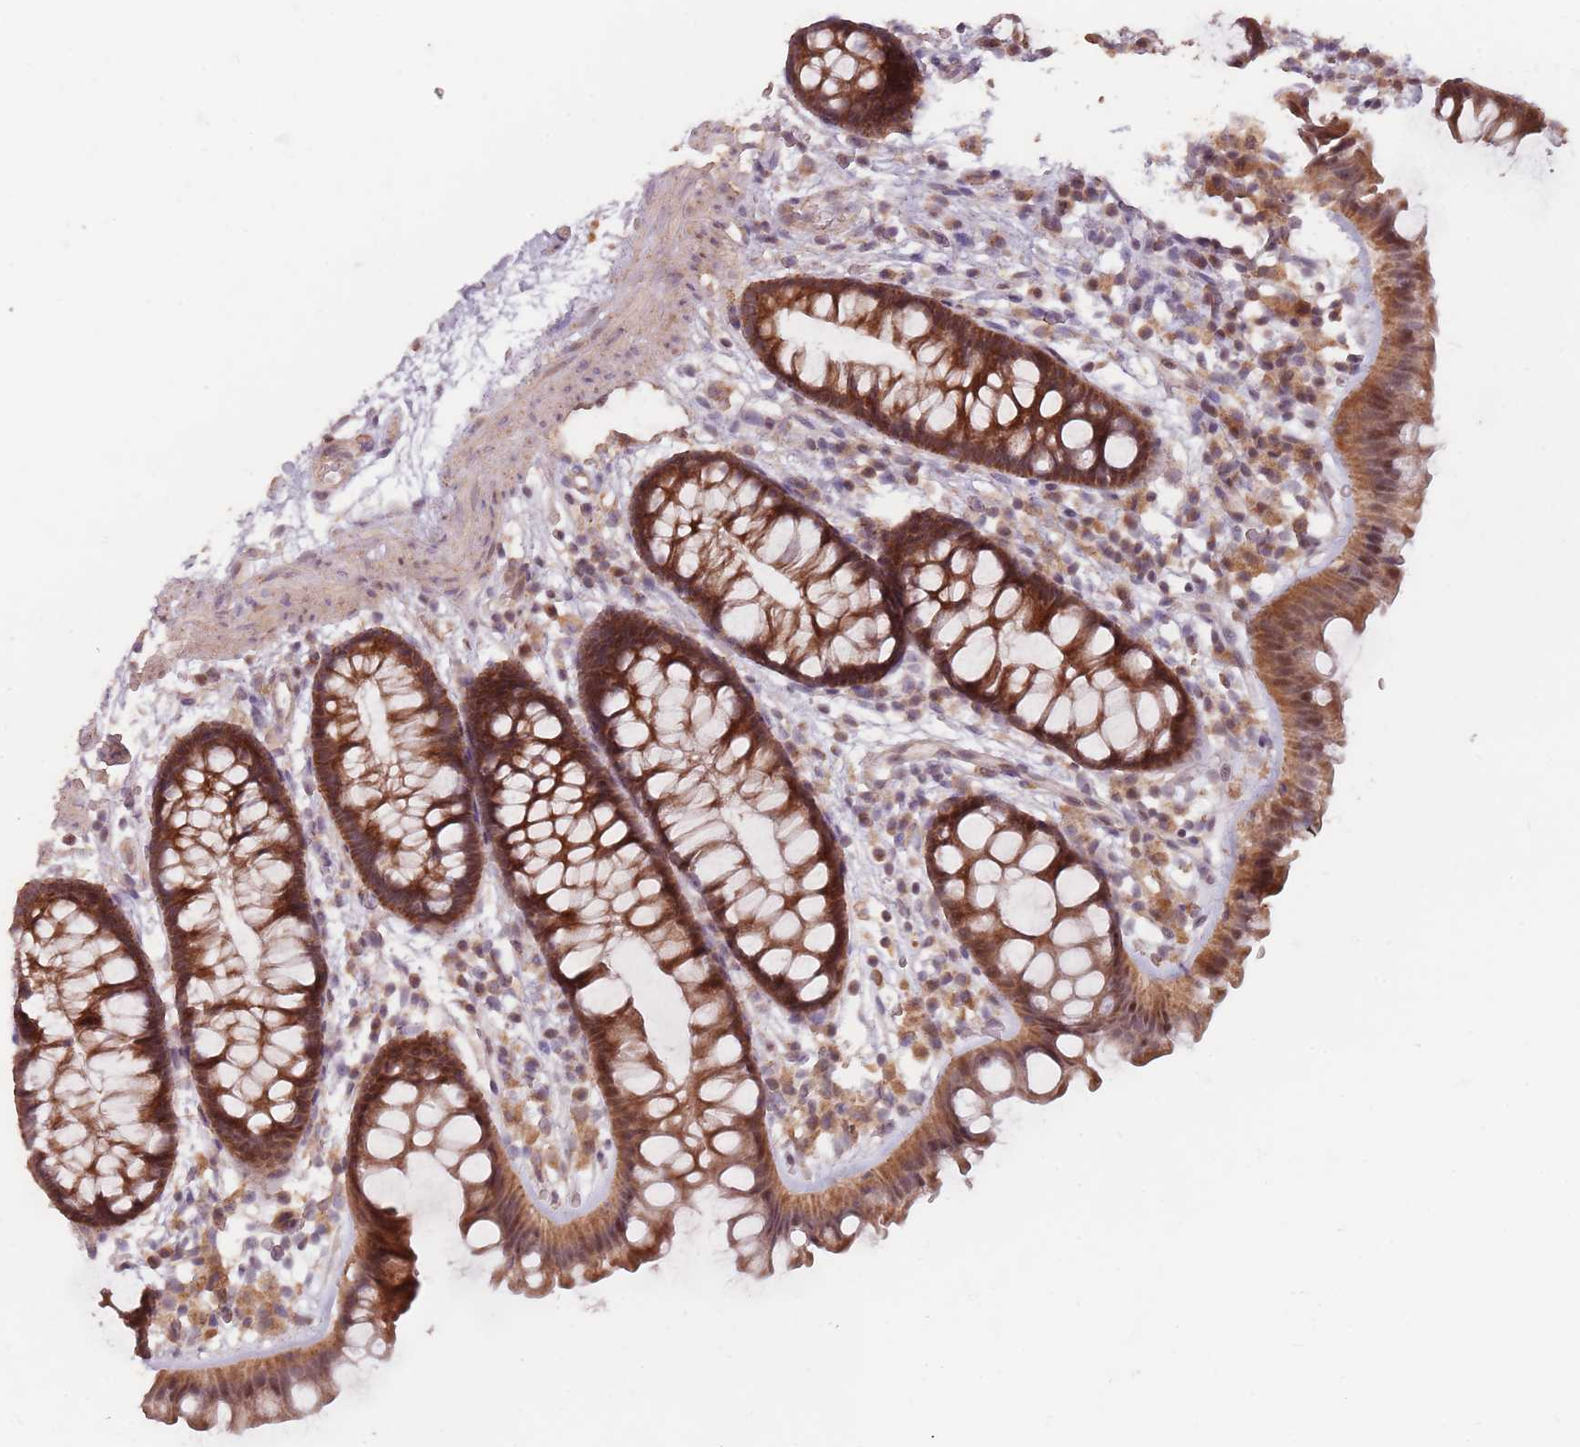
{"staining": {"intensity": "weak", "quantity": ">75%", "location": "cytoplasmic/membranous"}, "tissue": "colon", "cell_type": "Endothelial cells", "image_type": "normal", "snomed": [{"axis": "morphology", "description": "Normal tissue, NOS"}, {"axis": "topography", "description": "Colon"}], "caption": "Protein analysis of benign colon exhibits weak cytoplasmic/membranous staining in approximately >75% of endothelial cells. Using DAB (brown) and hematoxylin (blue) stains, captured at high magnification using brightfield microscopy.", "gene": "VPS52", "patient": {"sex": "female", "age": 62}}